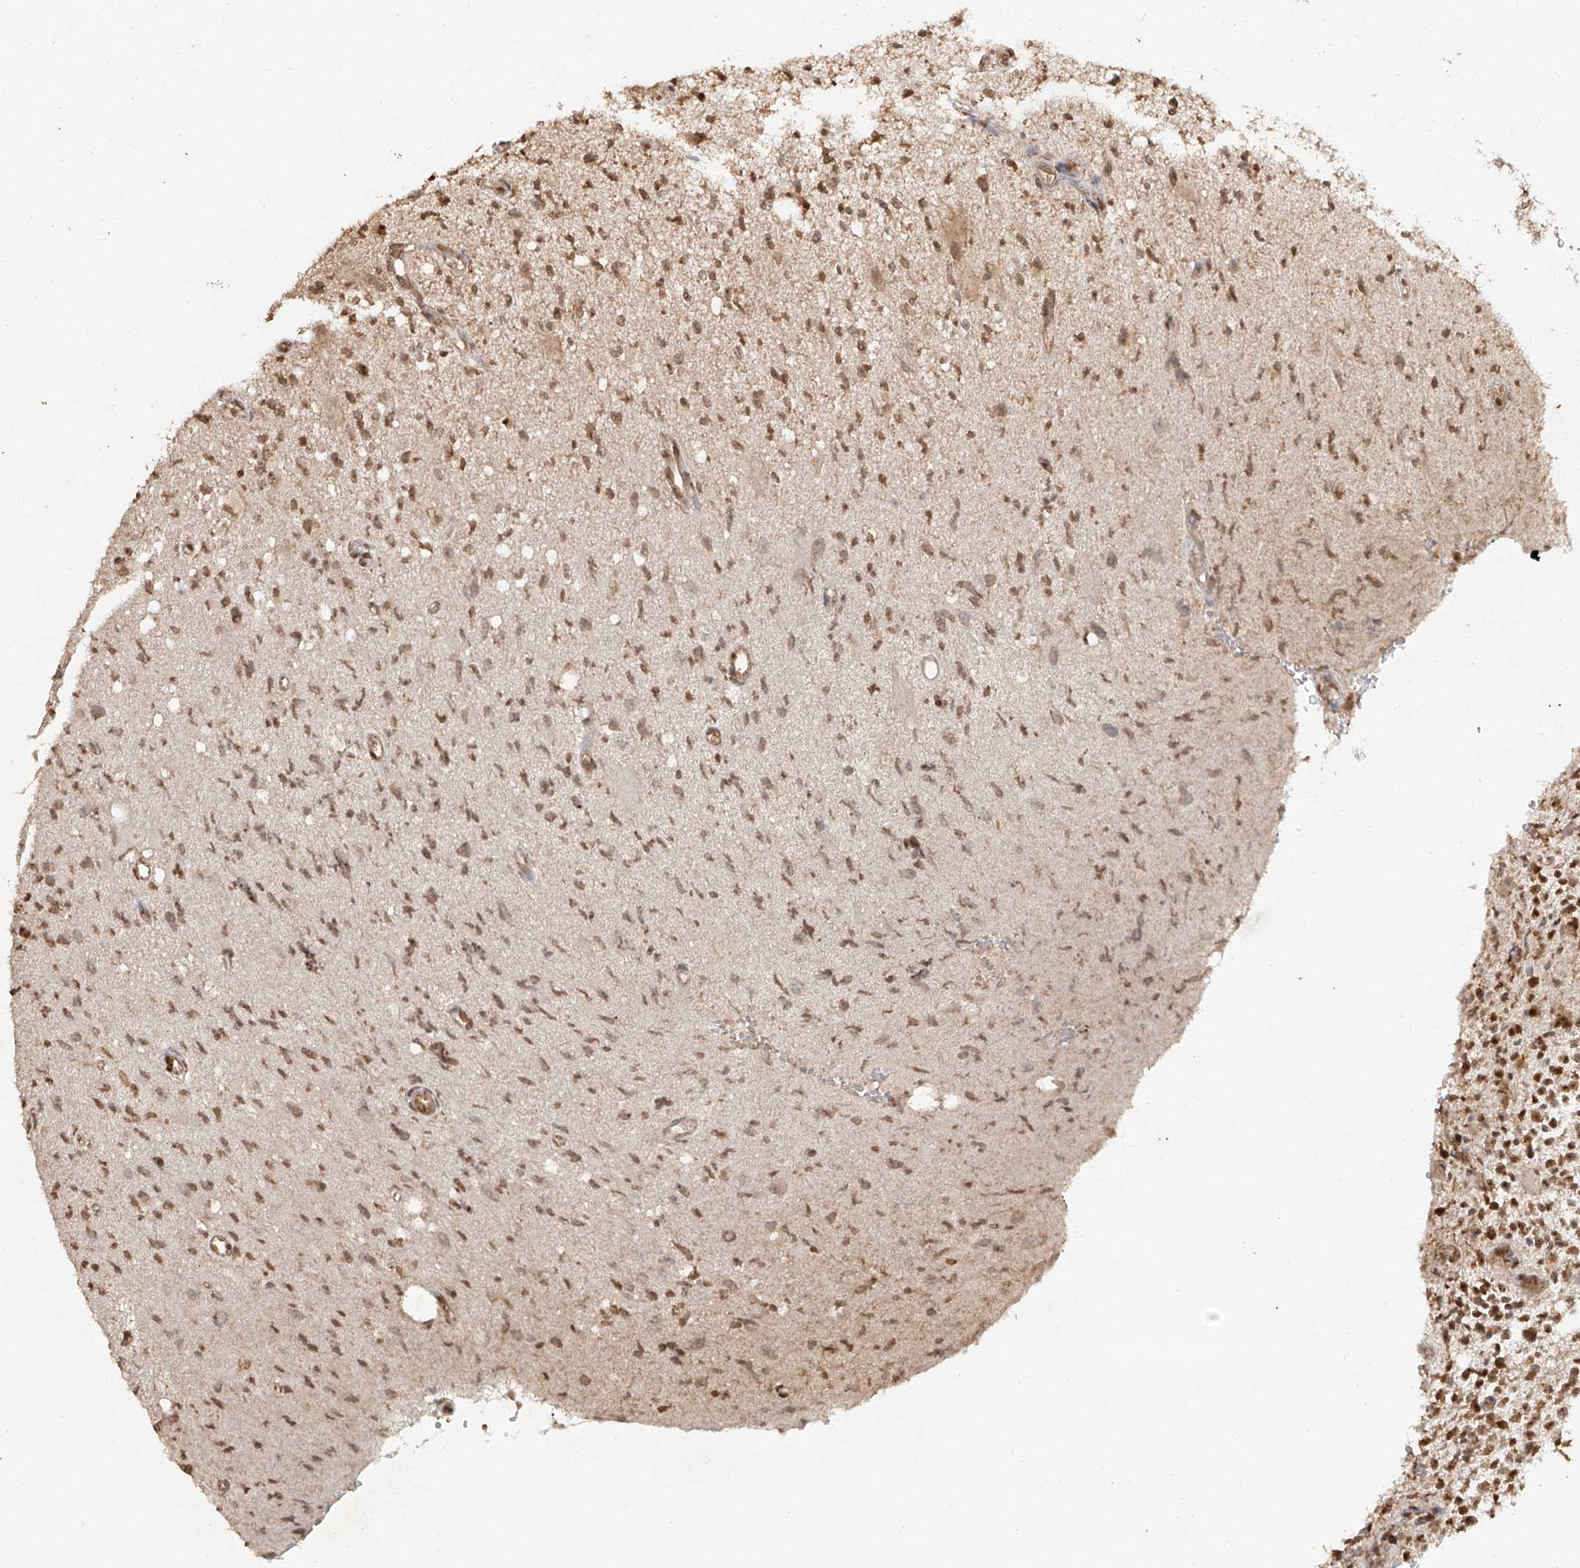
{"staining": {"intensity": "moderate", "quantity": ">75%", "location": "cytoplasmic/membranous,nuclear"}, "tissue": "glioma", "cell_type": "Tumor cells", "image_type": "cancer", "snomed": [{"axis": "morphology", "description": "Glioma, malignant, High grade"}, {"axis": "topography", "description": "Brain"}], "caption": "Glioma stained with IHC displays moderate cytoplasmic/membranous and nuclear positivity in about >75% of tumor cells.", "gene": "TIGAR", "patient": {"sex": "male", "age": 48}}